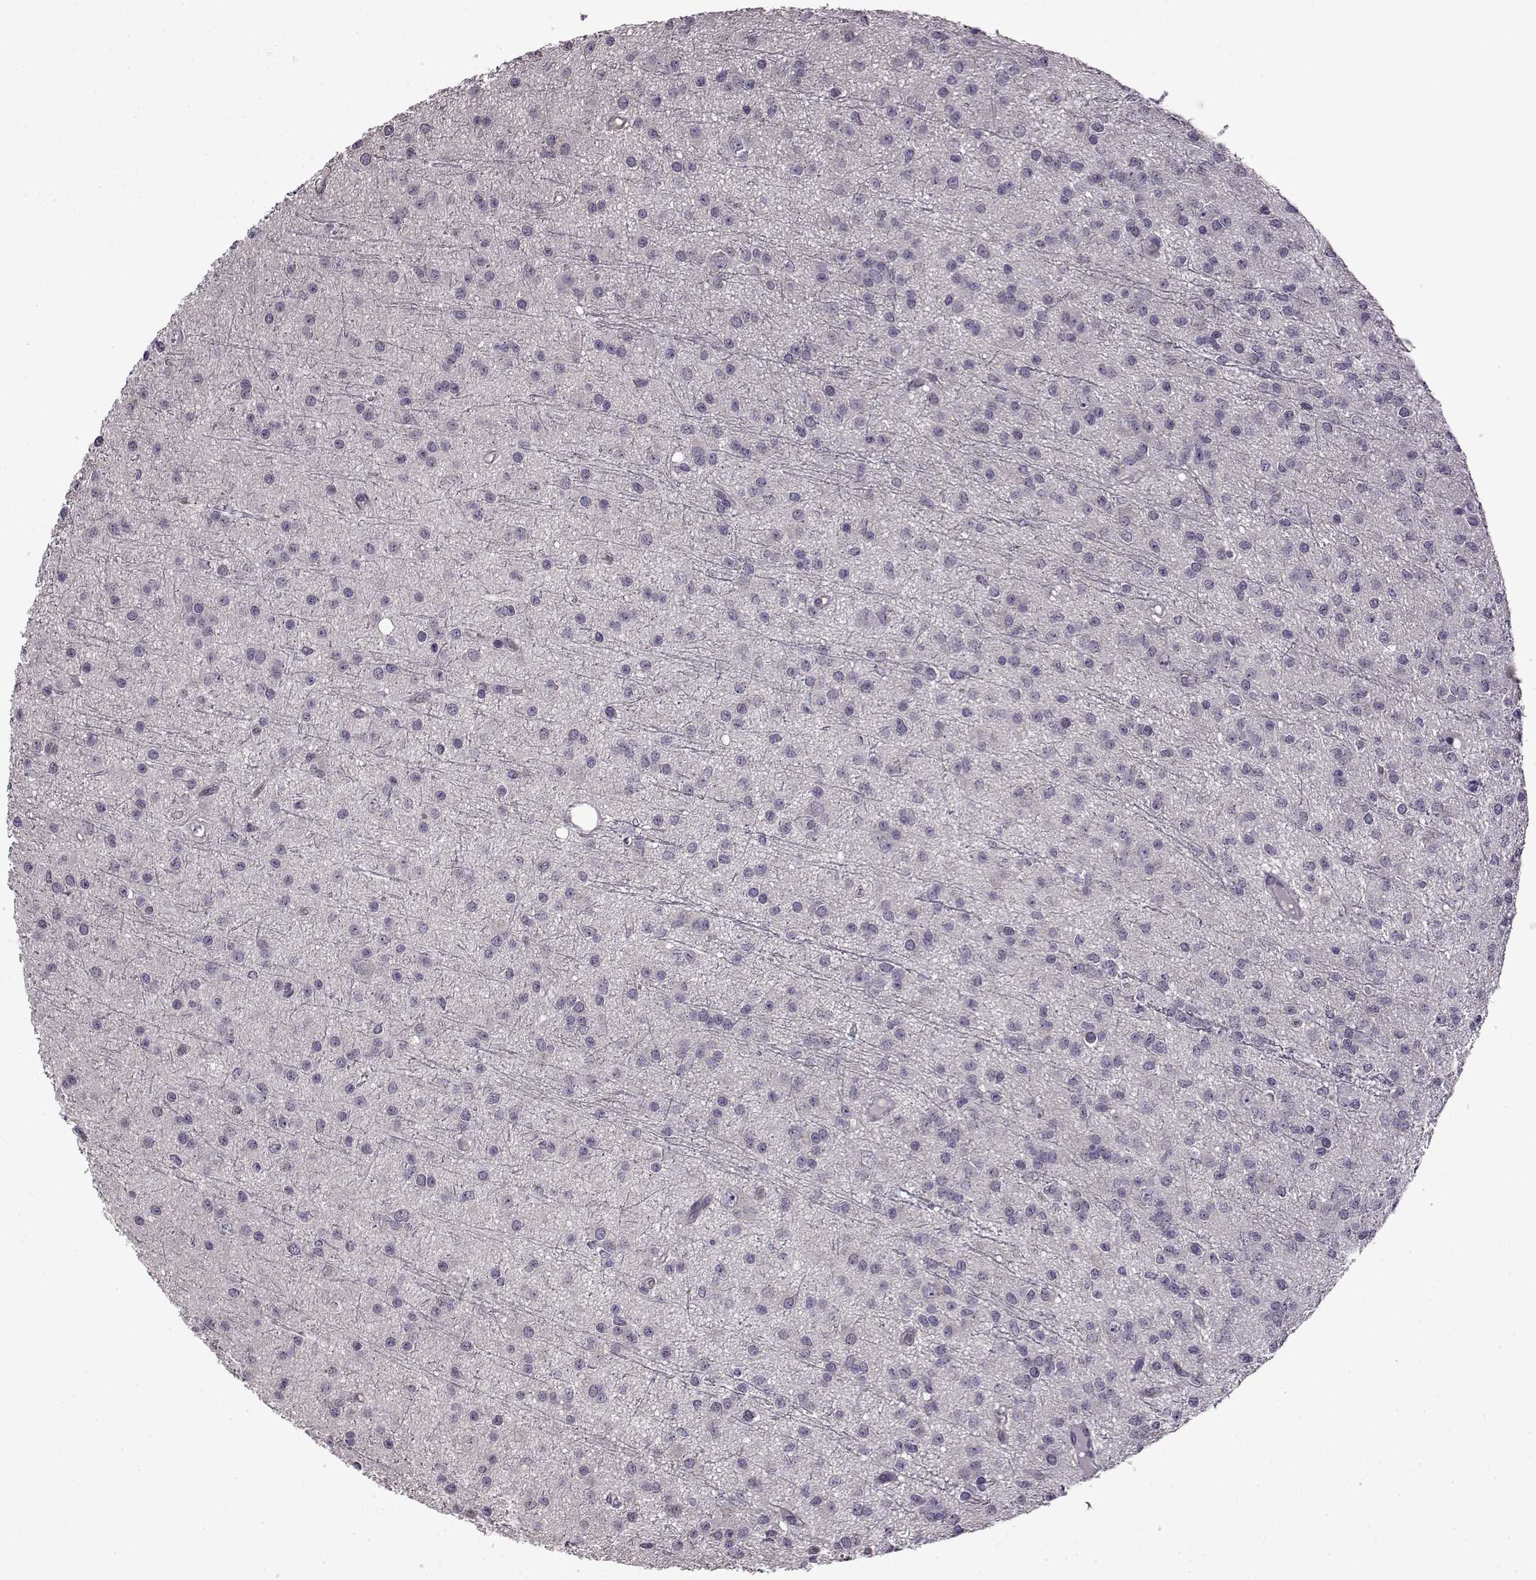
{"staining": {"intensity": "negative", "quantity": "none", "location": "none"}, "tissue": "glioma", "cell_type": "Tumor cells", "image_type": "cancer", "snomed": [{"axis": "morphology", "description": "Glioma, malignant, Low grade"}, {"axis": "topography", "description": "Brain"}], "caption": "Tumor cells are negative for brown protein staining in glioma.", "gene": "EDDM3B", "patient": {"sex": "male", "age": 27}}